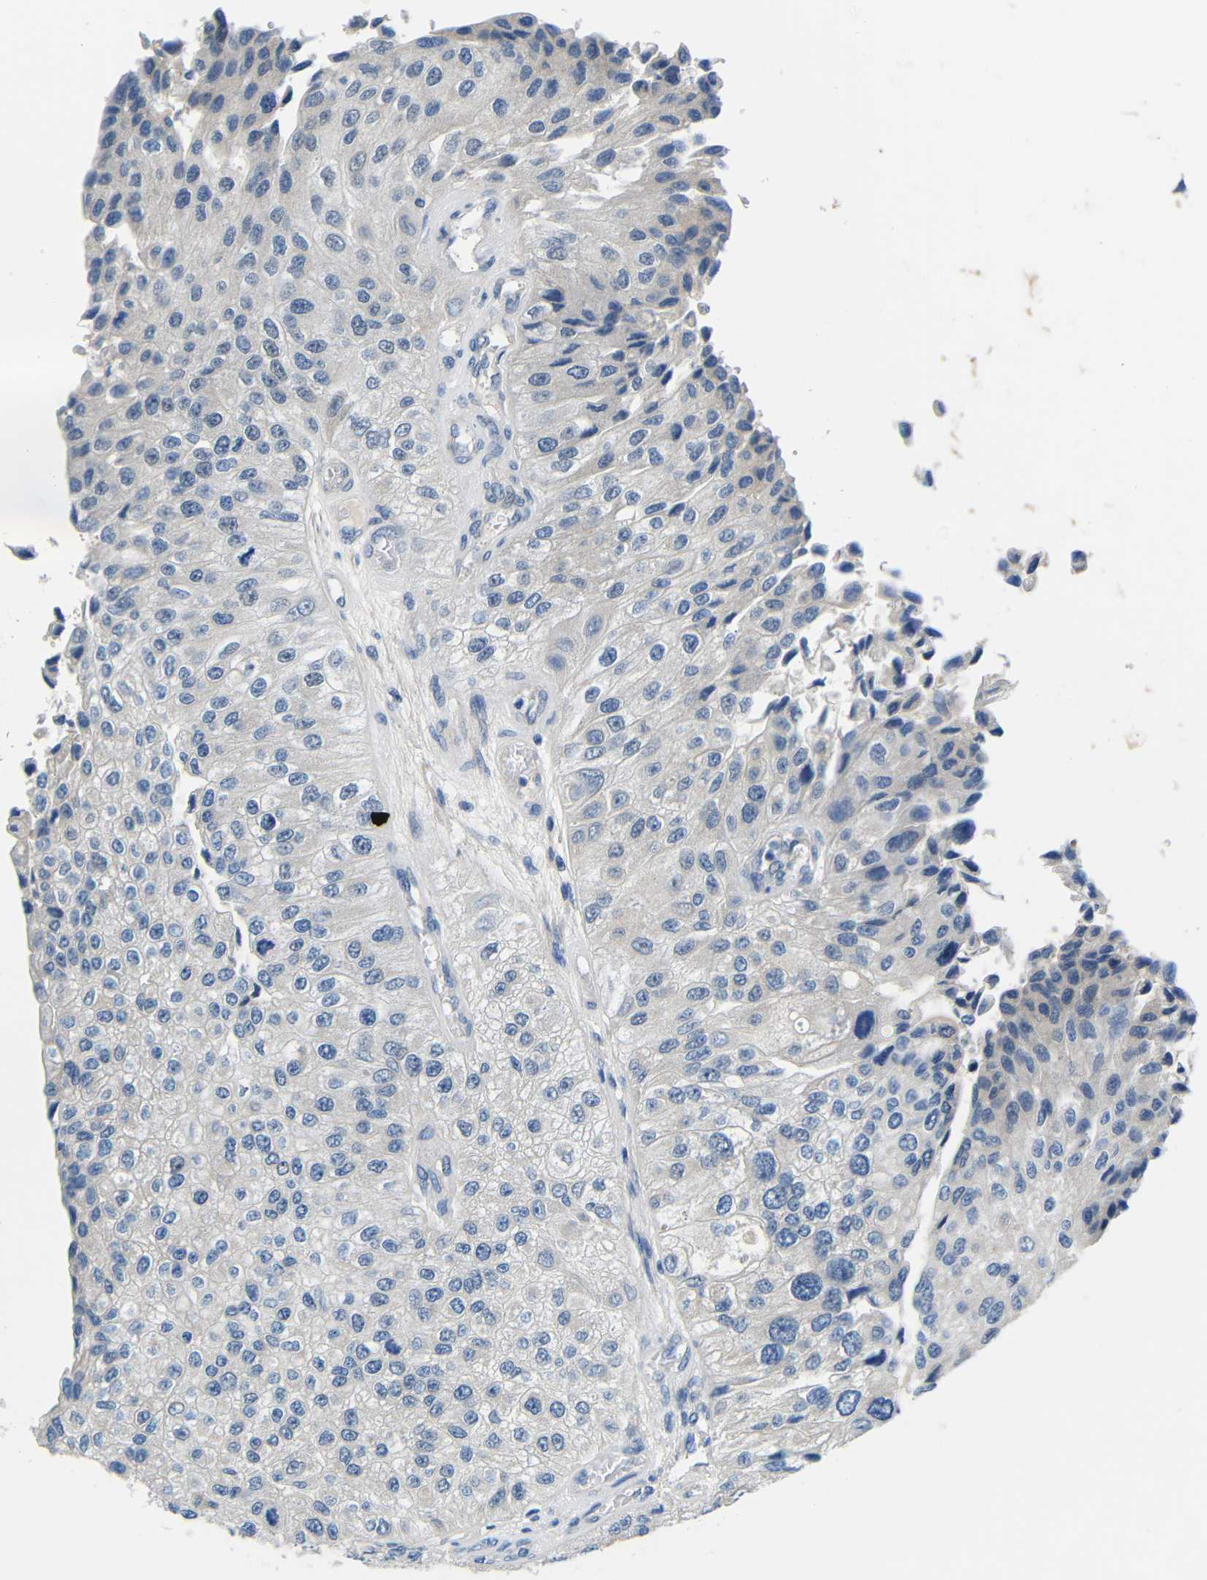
{"staining": {"intensity": "negative", "quantity": "none", "location": "none"}, "tissue": "urothelial cancer", "cell_type": "Tumor cells", "image_type": "cancer", "snomed": [{"axis": "morphology", "description": "Urothelial carcinoma, High grade"}, {"axis": "topography", "description": "Kidney"}, {"axis": "topography", "description": "Urinary bladder"}], "caption": "An image of urothelial cancer stained for a protein reveals no brown staining in tumor cells.", "gene": "NEGR1", "patient": {"sex": "male", "age": 77}}